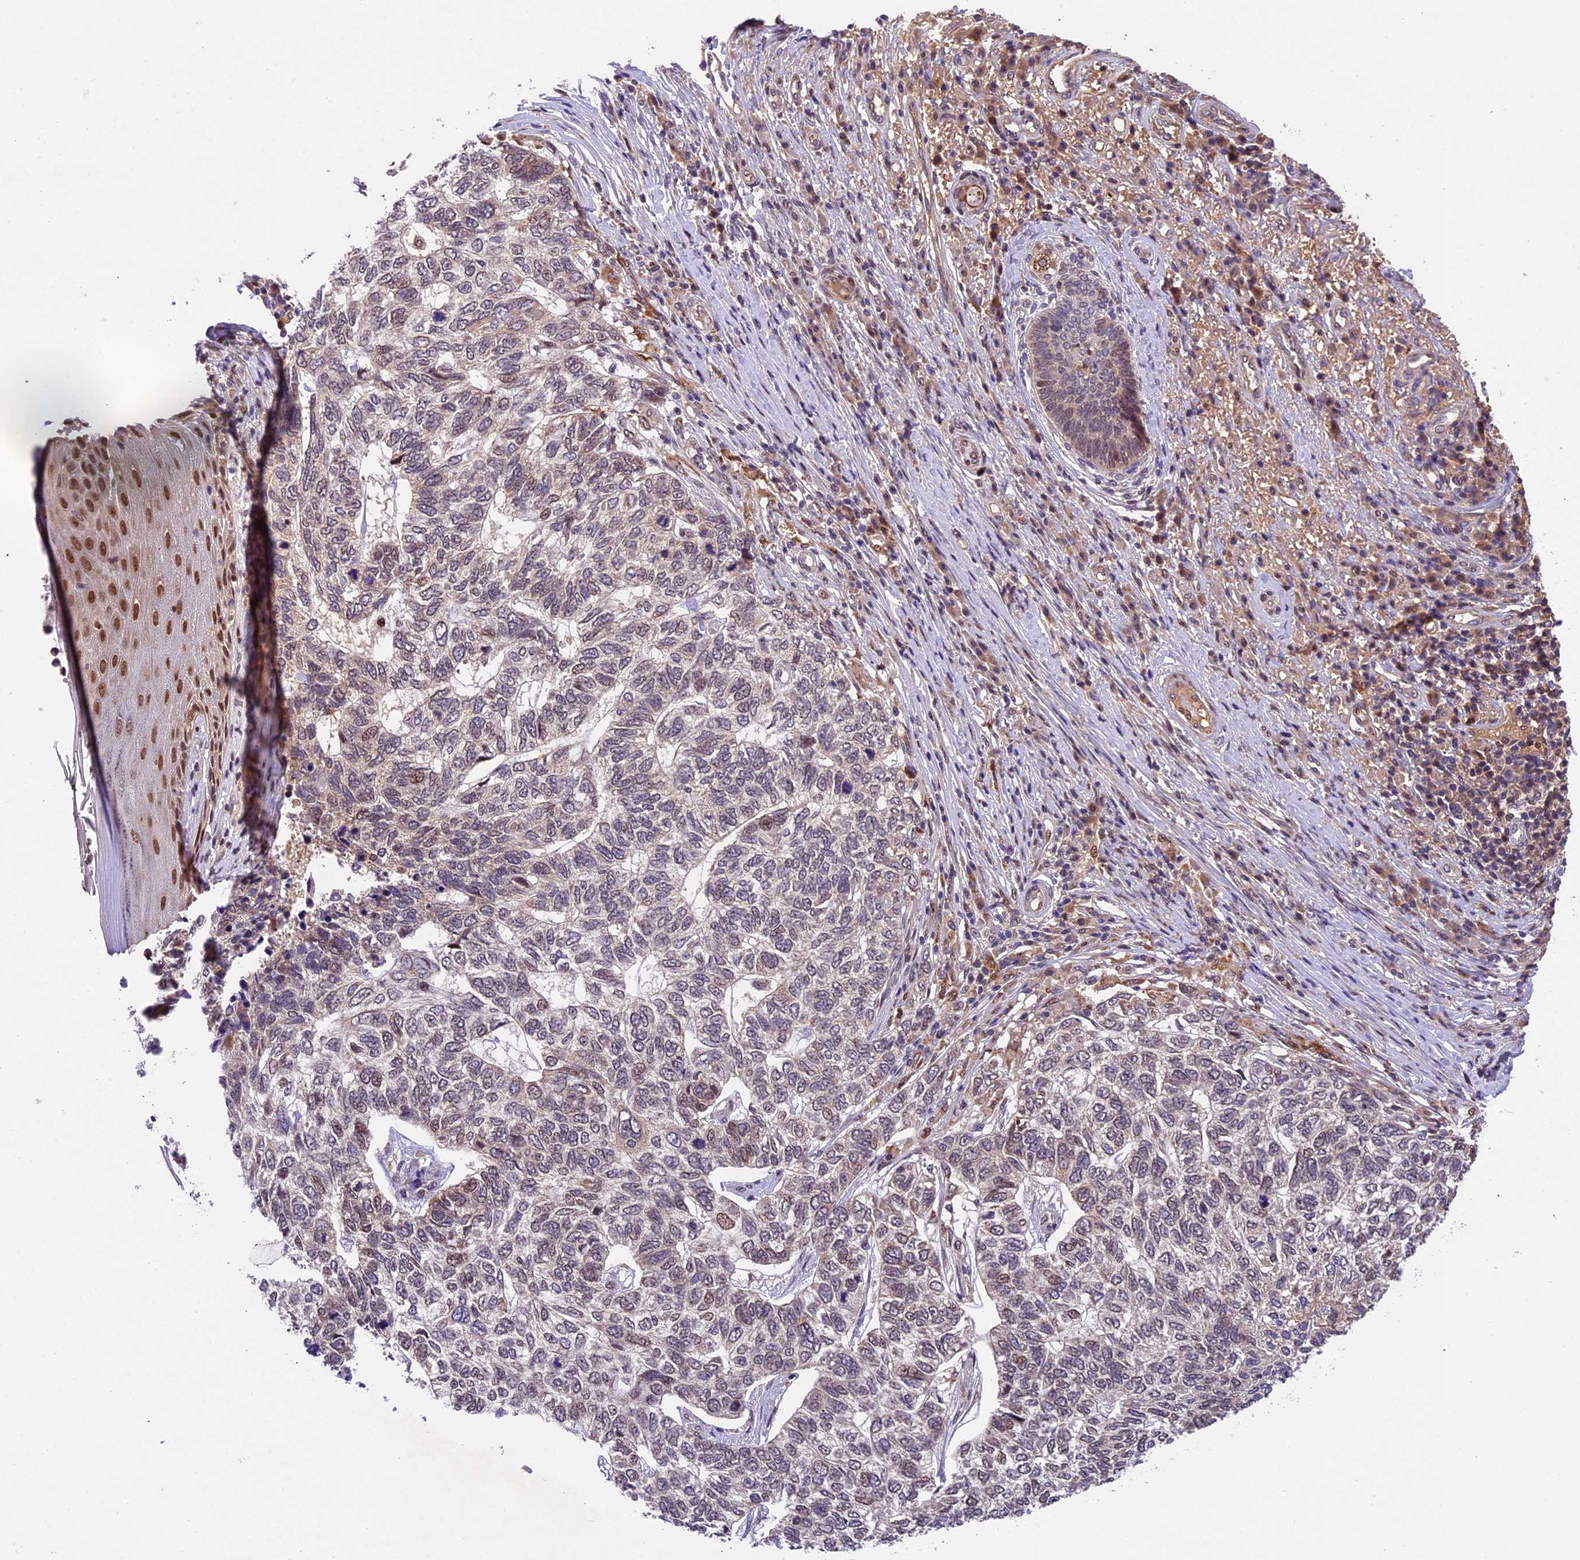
{"staining": {"intensity": "weak", "quantity": "25%-75%", "location": "nuclear"}, "tissue": "skin cancer", "cell_type": "Tumor cells", "image_type": "cancer", "snomed": [{"axis": "morphology", "description": "Basal cell carcinoma"}, {"axis": "topography", "description": "Skin"}], "caption": "Weak nuclear positivity for a protein is identified in about 25%-75% of tumor cells of skin cancer using IHC.", "gene": "CCSER1", "patient": {"sex": "female", "age": 65}}